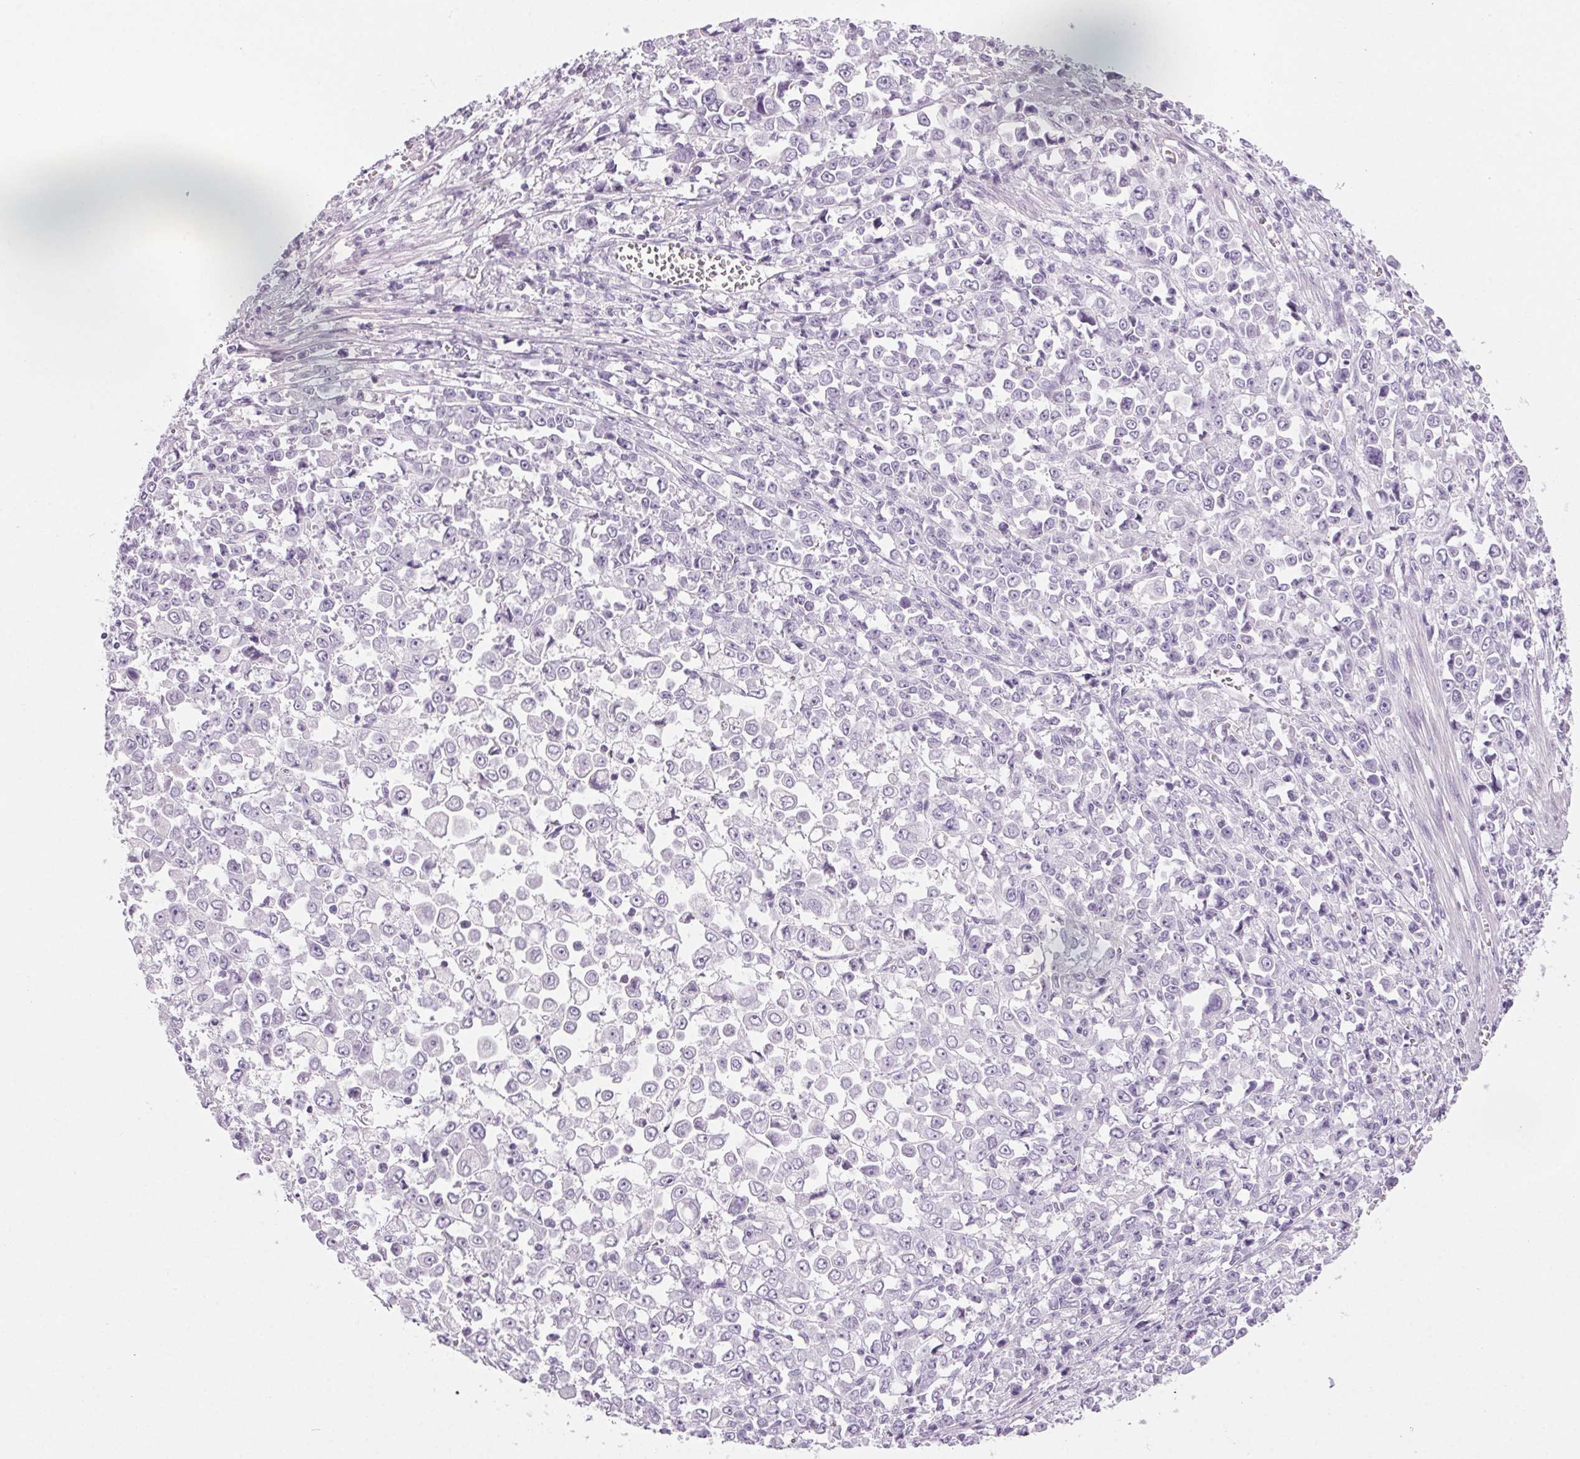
{"staining": {"intensity": "negative", "quantity": "none", "location": "none"}, "tissue": "stomach cancer", "cell_type": "Tumor cells", "image_type": "cancer", "snomed": [{"axis": "morphology", "description": "Adenocarcinoma, NOS"}, {"axis": "topography", "description": "Stomach, upper"}], "caption": "Protein analysis of stomach cancer exhibits no significant positivity in tumor cells.", "gene": "LRP2", "patient": {"sex": "male", "age": 70}}